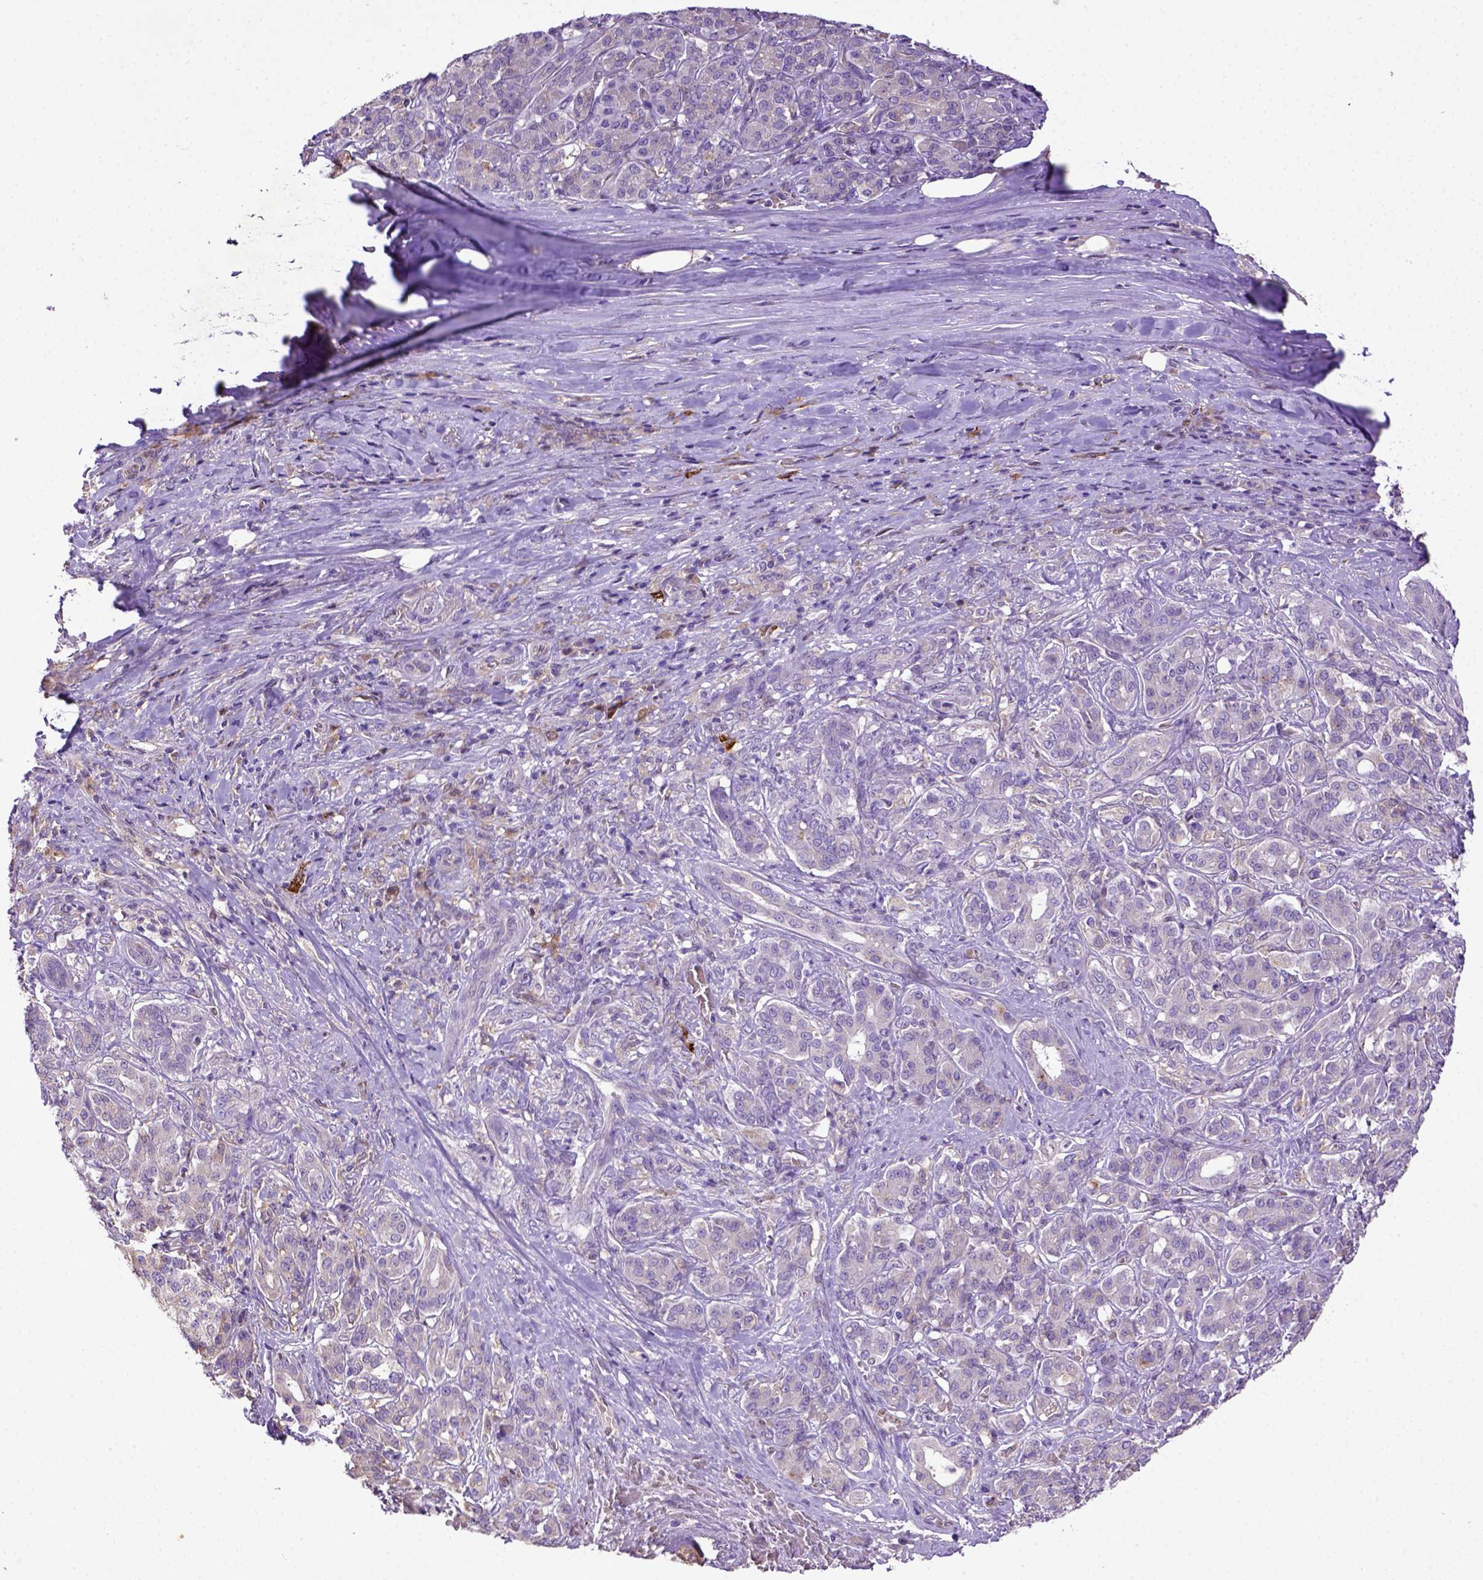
{"staining": {"intensity": "strong", "quantity": "<25%", "location": "cytoplasmic/membranous"}, "tissue": "pancreatic cancer", "cell_type": "Tumor cells", "image_type": "cancer", "snomed": [{"axis": "morphology", "description": "Normal tissue, NOS"}, {"axis": "morphology", "description": "Inflammation, NOS"}, {"axis": "morphology", "description": "Adenocarcinoma, NOS"}, {"axis": "topography", "description": "Pancreas"}], "caption": "Pancreatic adenocarcinoma stained for a protein displays strong cytoplasmic/membranous positivity in tumor cells.", "gene": "DEPDC1B", "patient": {"sex": "male", "age": 57}}